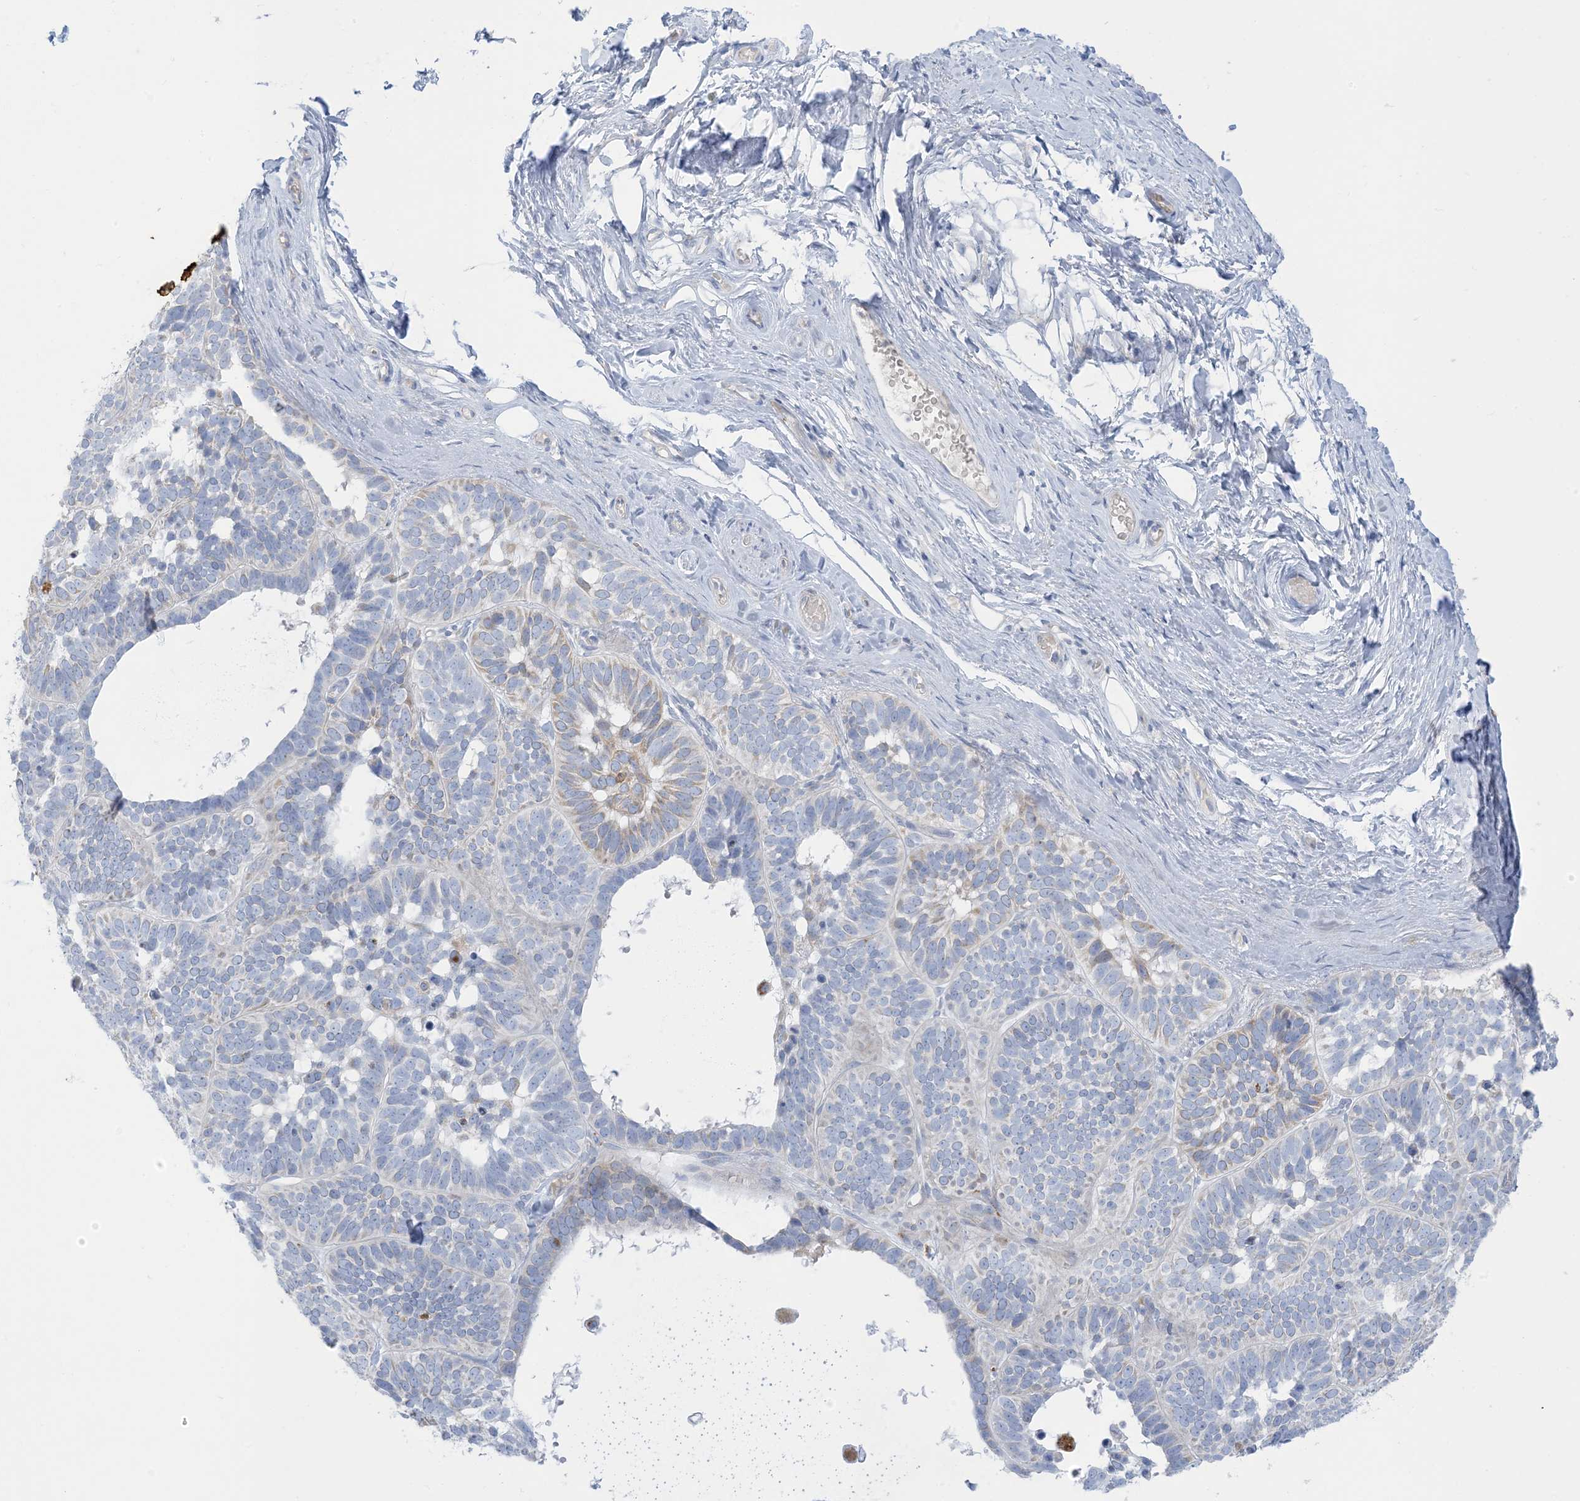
{"staining": {"intensity": "negative", "quantity": "none", "location": "none"}, "tissue": "skin cancer", "cell_type": "Tumor cells", "image_type": "cancer", "snomed": [{"axis": "morphology", "description": "Basal cell carcinoma"}, {"axis": "topography", "description": "Skin"}], "caption": "Immunohistochemical staining of human skin cancer (basal cell carcinoma) reveals no significant staining in tumor cells.", "gene": "XIRP2", "patient": {"sex": "male", "age": 62}}